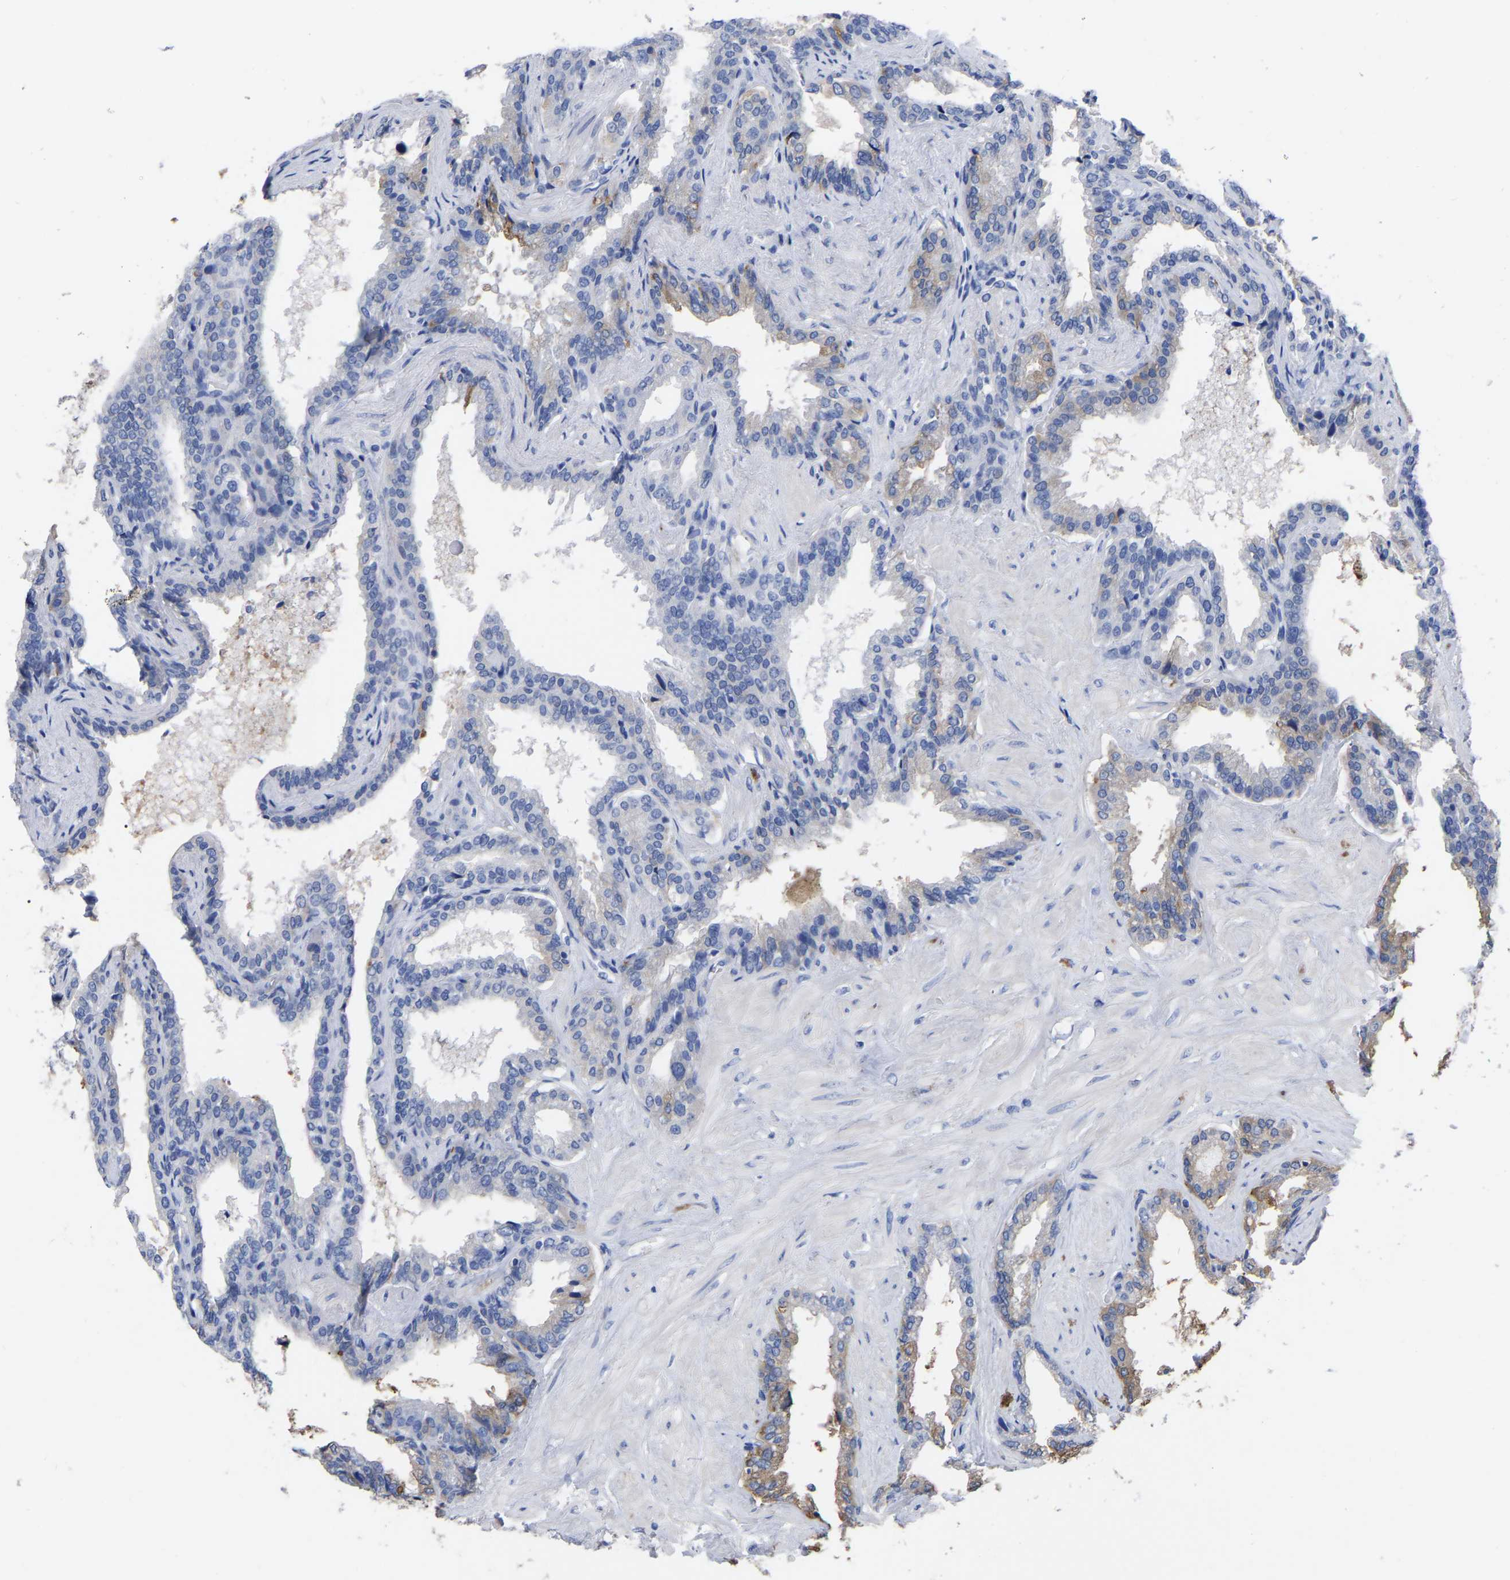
{"staining": {"intensity": "weak", "quantity": "<25%", "location": "cytoplasmic/membranous"}, "tissue": "seminal vesicle", "cell_type": "Glandular cells", "image_type": "normal", "snomed": [{"axis": "morphology", "description": "Normal tissue, NOS"}, {"axis": "topography", "description": "Seminal veicle"}], "caption": "High magnification brightfield microscopy of normal seminal vesicle stained with DAB (brown) and counterstained with hematoxylin (blue): glandular cells show no significant staining.", "gene": "ANXA13", "patient": {"sex": "male", "age": 46}}